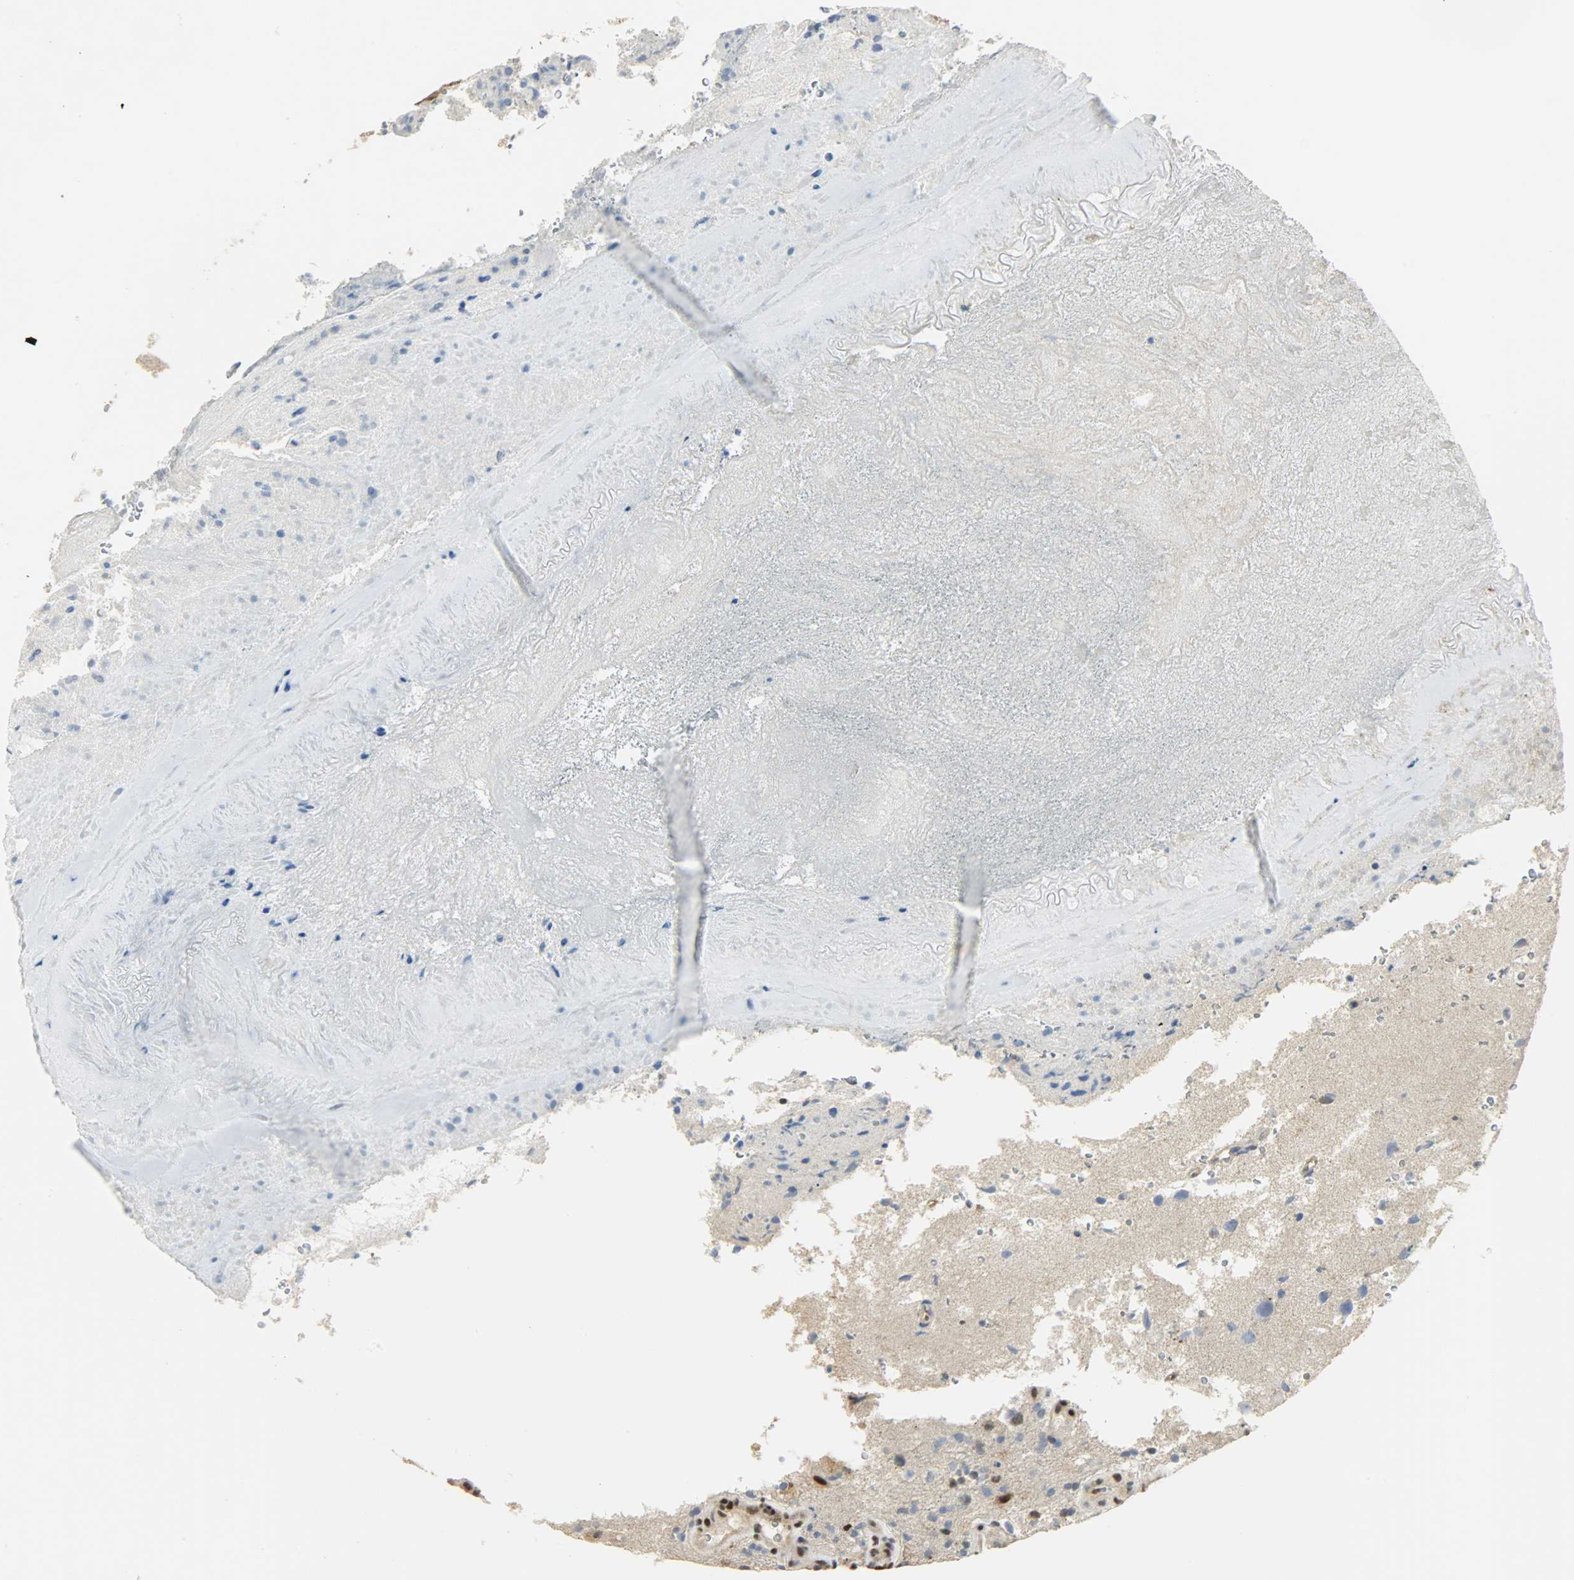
{"staining": {"intensity": "strong", "quantity": "<25%", "location": "nuclear"}, "tissue": "glioma", "cell_type": "Tumor cells", "image_type": "cancer", "snomed": [{"axis": "morphology", "description": "Normal tissue, NOS"}, {"axis": "morphology", "description": "Glioma, malignant, High grade"}, {"axis": "topography", "description": "Cerebral cortex"}], "caption": "Brown immunohistochemical staining in glioma demonstrates strong nuclear expression in about <25% of tumor cells.", "gene": "NPEPL1", "patient": {"sex": "male", "age": 75}}